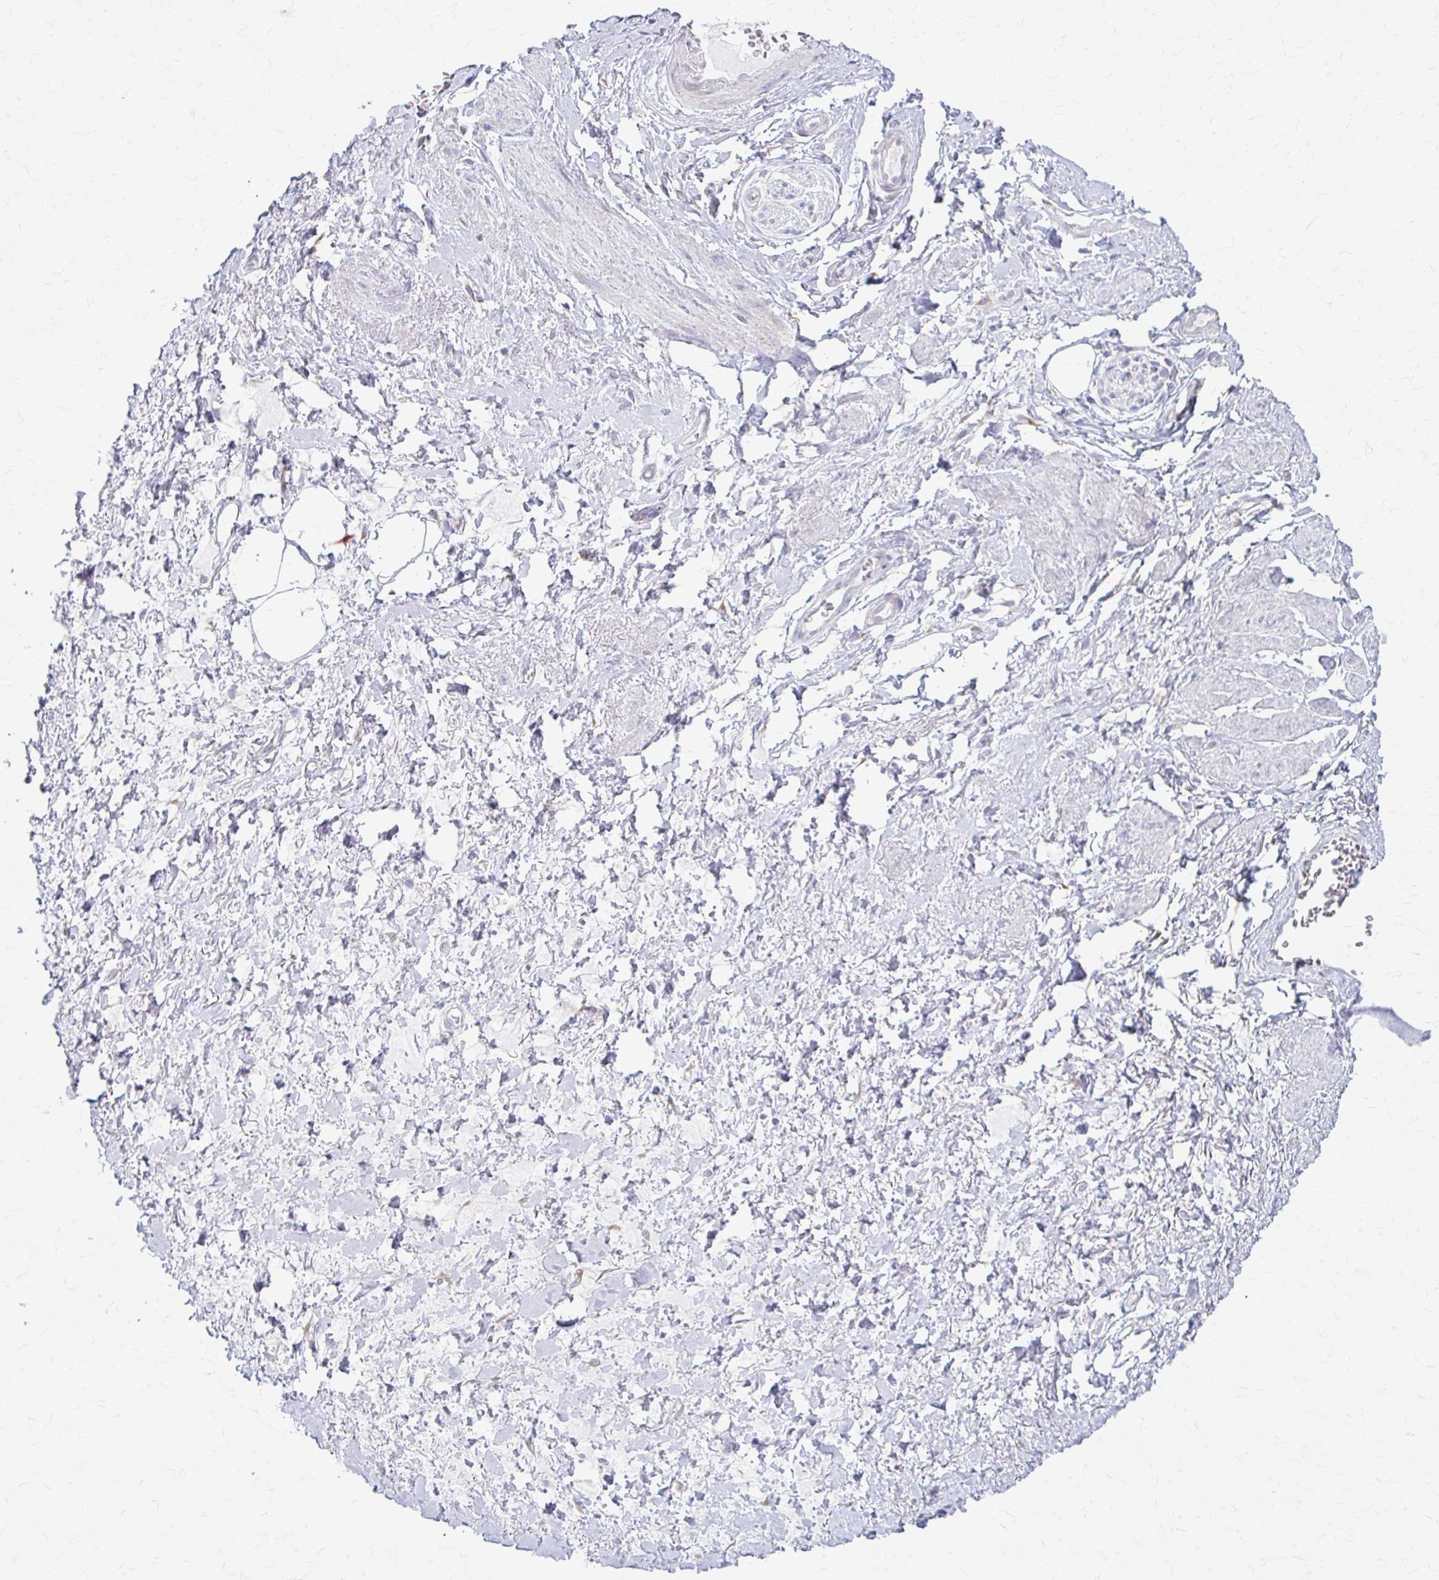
{"staining": {"intensity": "negative", "quantity": "none", "location": "none"}, "tissue": "adipose tissue", "cell_type": "Adipocytes", "image_type": "normal", "snomed": [{"axis": "morphology", "description": "Normal tissue, NOS"}, {"axis": "topography", "description": "Vagina"}, {"axis": "topography", "description": "Peripheral nerve tissue"}], "caption": "The micrograph displays no staining of adipocytes in benign adipose tissue.", "gene": "PRKRA", "patient": {"sex": "female", "age": 71}}